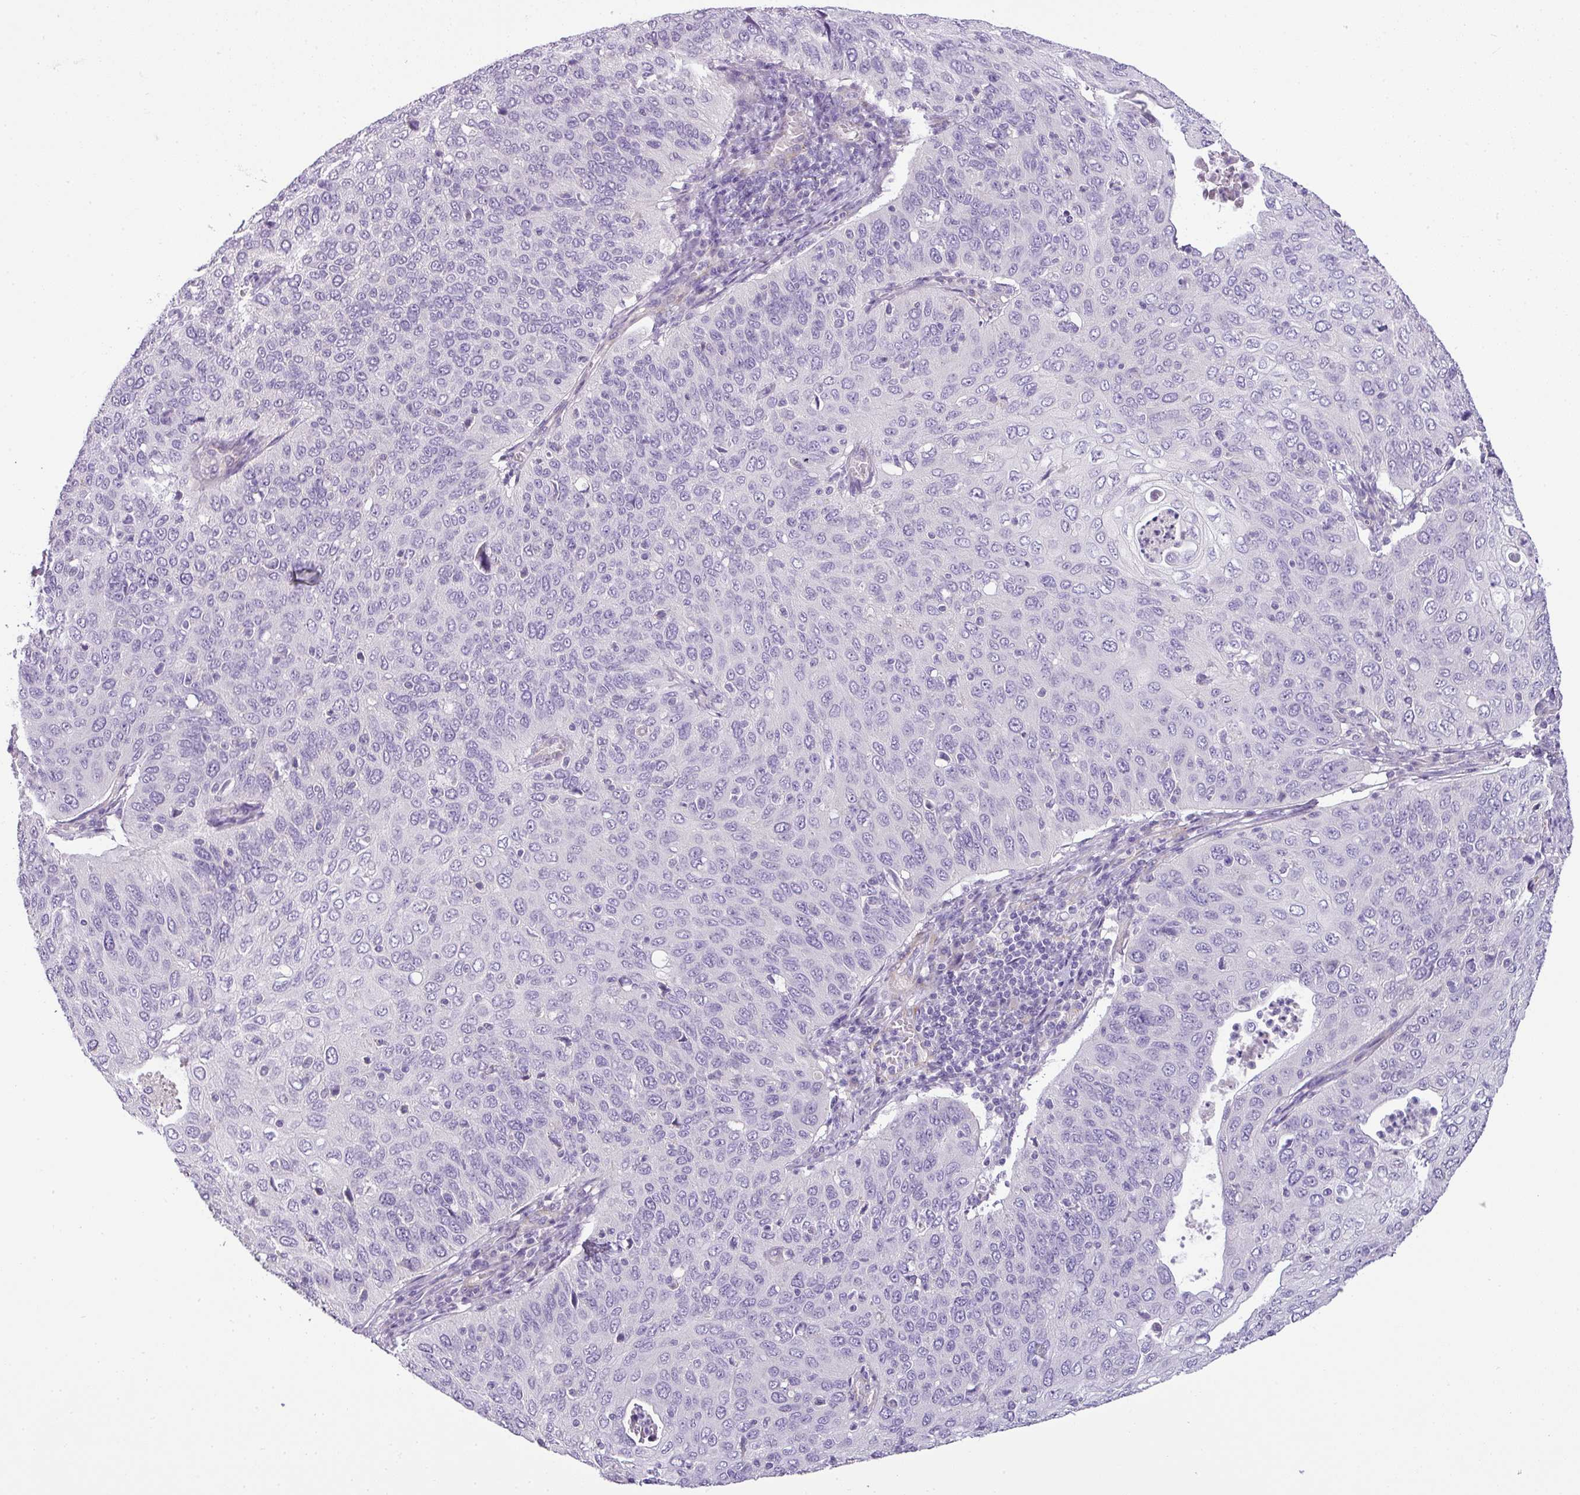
{"staining": {"intensity": "negative", "quantity": "none", "location": "none"}, "tissue": "cervical cancer", "cell_type": "Tumor cells", "image_type": "cancer", "snomed": [{"axis": "morphology", "description": "Squamous cell carcinoma, NOS"}, {"axis": "topography", "description": "Cervix"}], "caption": "Cervical cancer (squamous cell carcinoma) stained for a protein using immunohistochemistry (IHC) reveals no staining tumor cells.", "gene": "ENSG00000273748", "patient": {"sex": "female", "age": 36}}